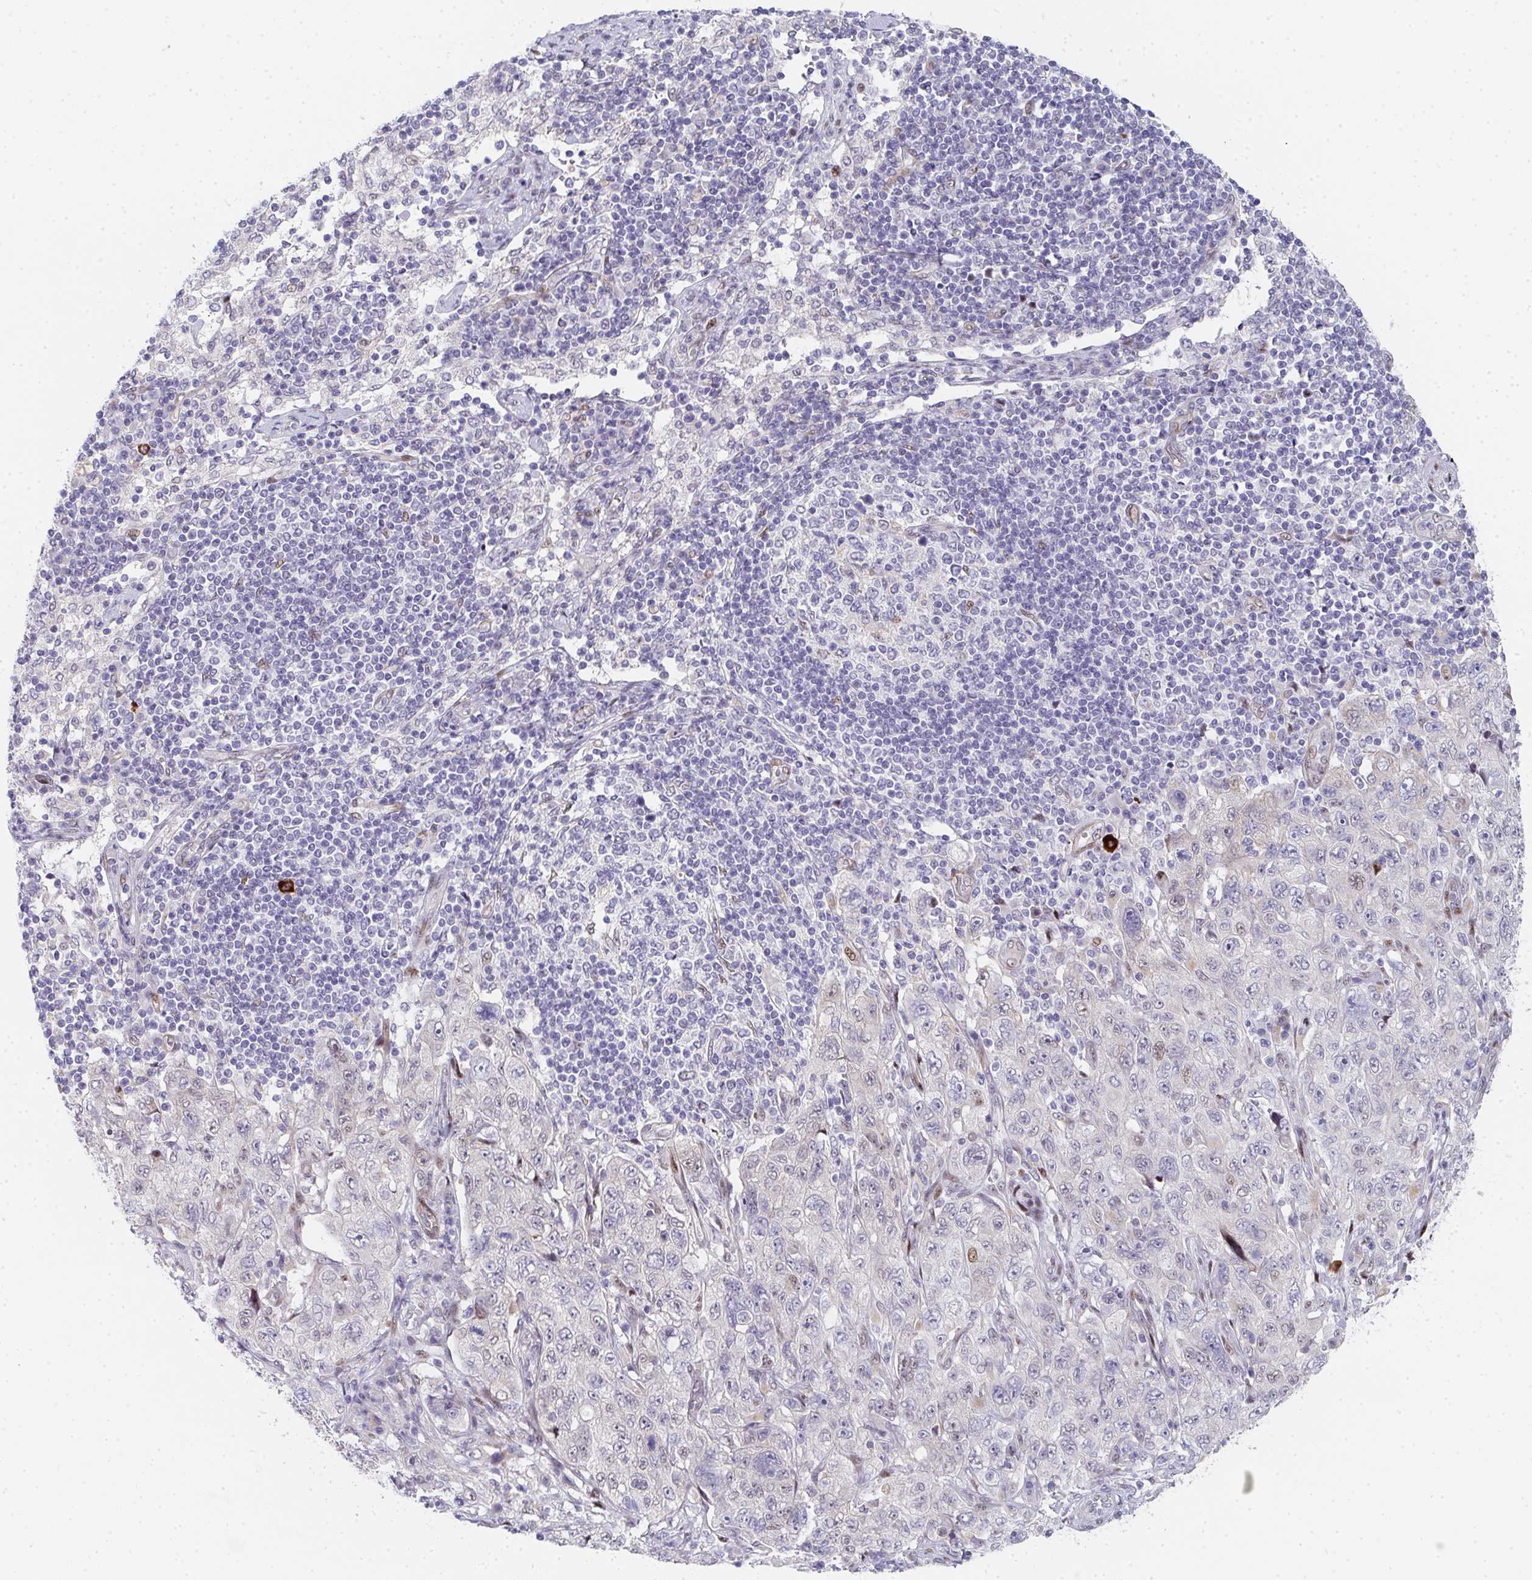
{"staining": {"intensity": "negative", "quantity": "none", "location": "none"}, "tissue": "pancreatic cancer", "cell_type": "Tumor cells", "image_type": "cancer", "snomed": [{"axis": "morphology", "description": "Adenocarcinoma, NOS"}, {"axis": "topography", "description": "Pancreas"}], "caption": "IHC photomicrograph of neoplastic tissue: pancreatic adenocarcinoma stained with DAB exhibits no significant protein expression in tumor cells.", "gene": "ZIC3", "patient": {"sex": "male", "age": 68}}